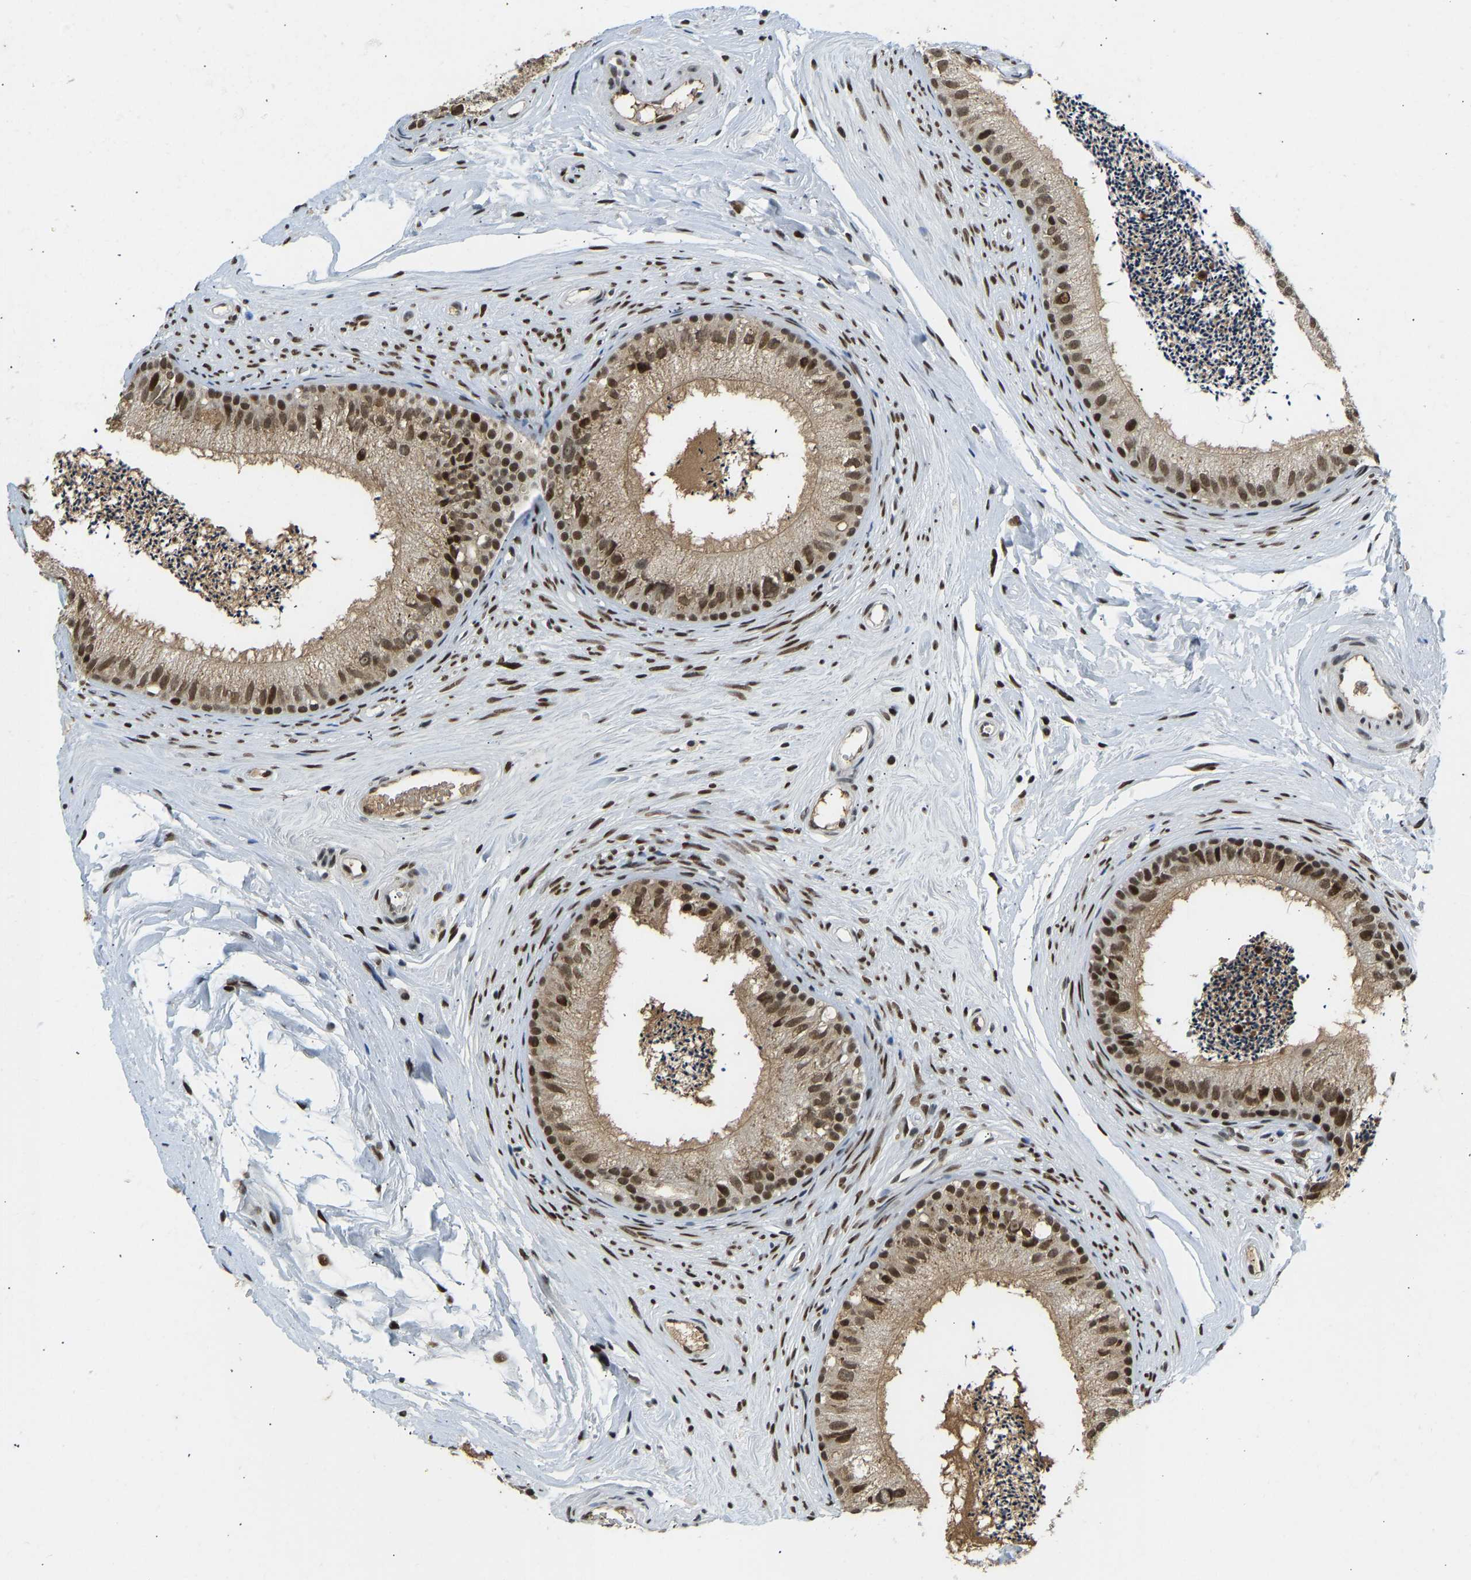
{"staining": {"intensity": "strong", "quantity": "25%-75%", "location": "cytoplasmic/membranous,nuclear"}, "tissue": "epididymis", "cell_type": "Glandular cells", "image_type": "normal", "snomed": [{"axis": "morphology", "description": "Normal tissue, NOS"}, {"axis": "topography", "description": "Epididymis"}], "caption": "This image exhibits benign epididymis stained with immunohistochemistry to label a protein in brown. The cytoplasmic/membranous,nuclear of glandular cells show strong positivity for the protein. Nuclei are counter-stained blue.", "gene": "FOXK1", "patient": {"sex": "male", "age": 56}}